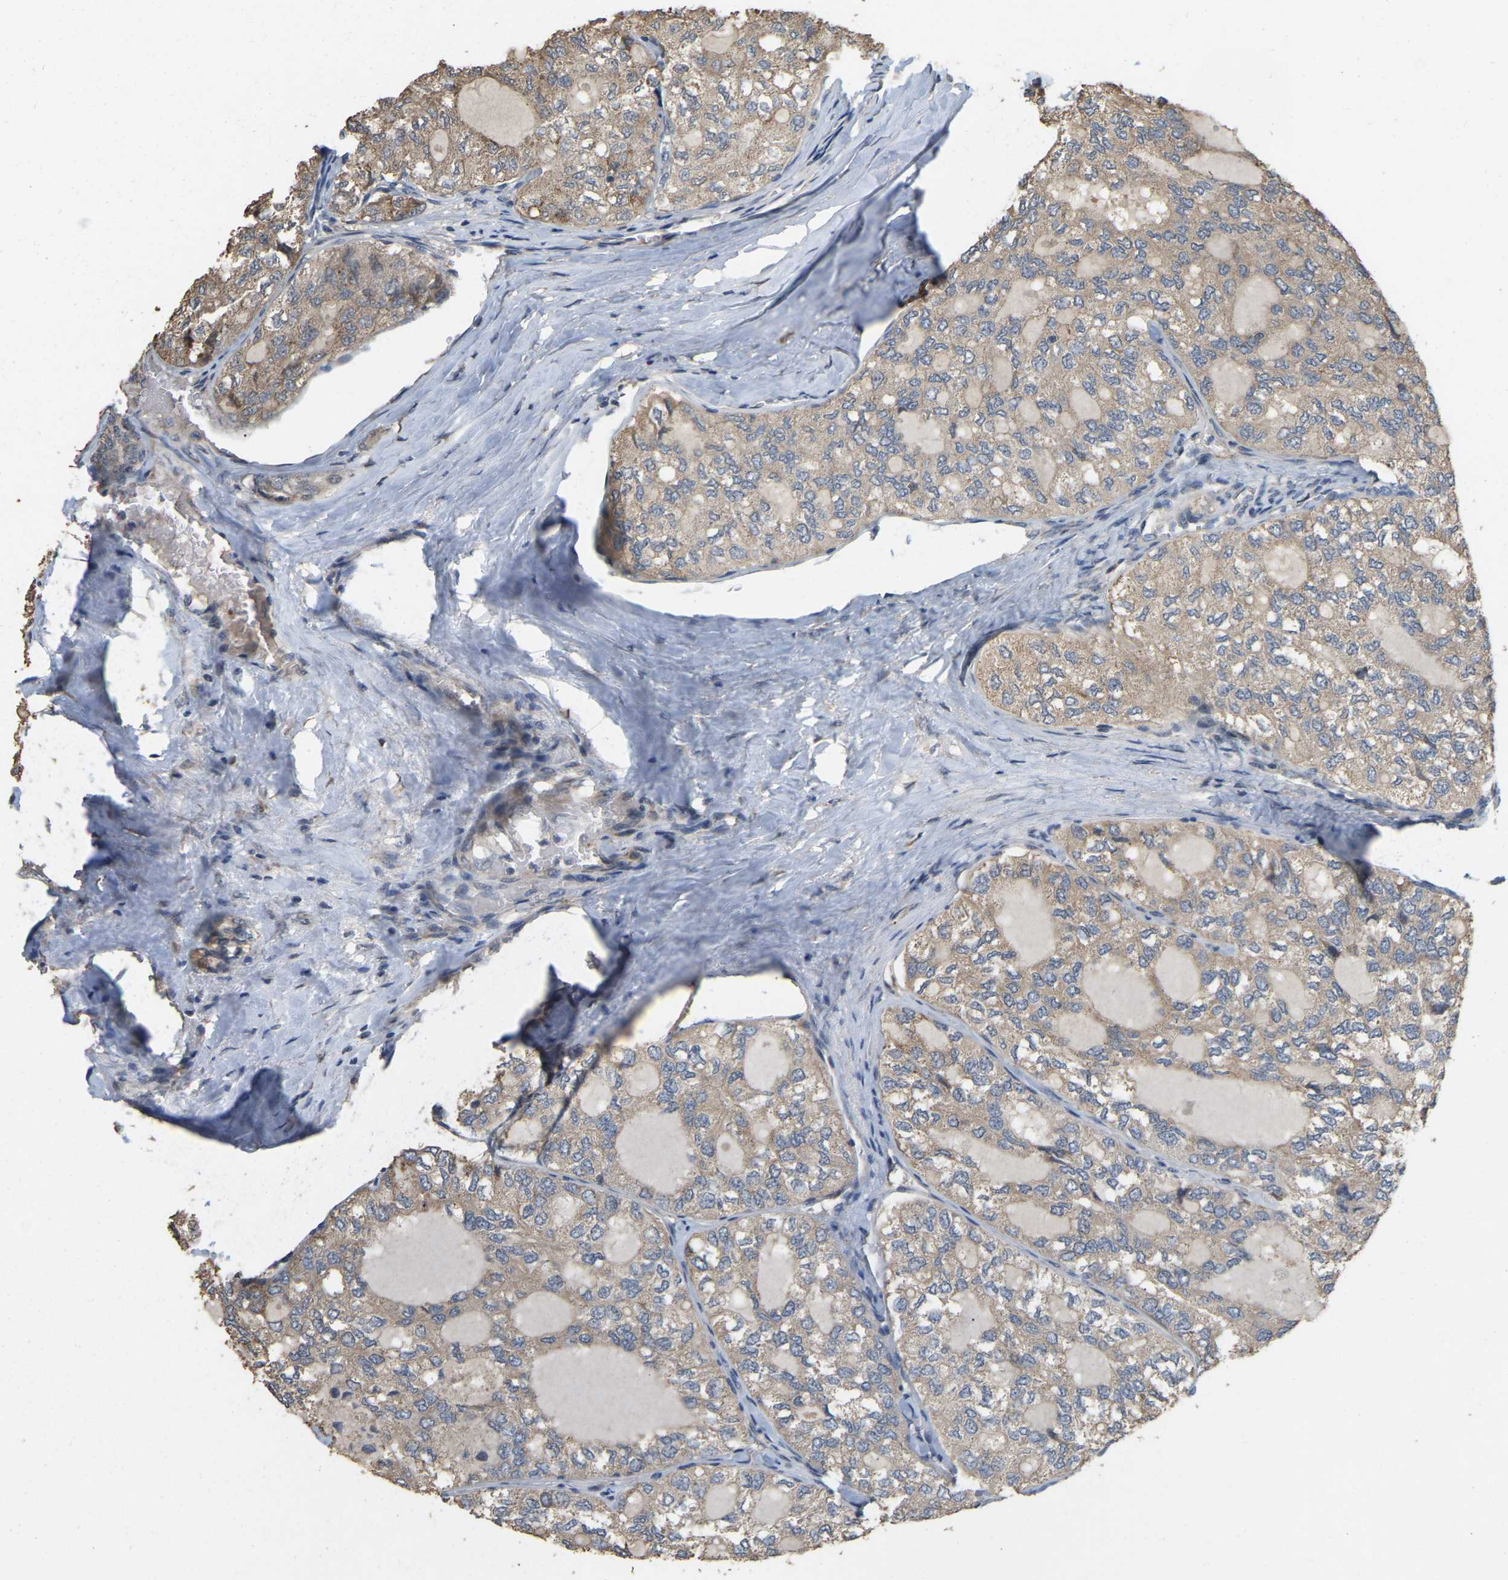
{"staining": {"intensity": "weak", "quantity": ">75%", "location": "cytoplasmic/membranous"}, "tissue": "thyroid cancer", "cell_type": "Tumor cells", "image_type": "cancer", "snomed": [{"axis": "morphology", "description": "Follicular adenoma carcinoma, NOS"}, {"axis": "topography", "description": "Thyroid gland"}], "caption": "IHC image of neoplastic tissue: human thyroid cancer stained using immunohistochemistry shows low levels of weak protein expression localized specifically in the cytoplasmic/membranous of tumor cells, appearing as a cytoplasmic/membranous brown color.", "gene": "NCS1", "patient": {"sex": "male", "age": 75}}